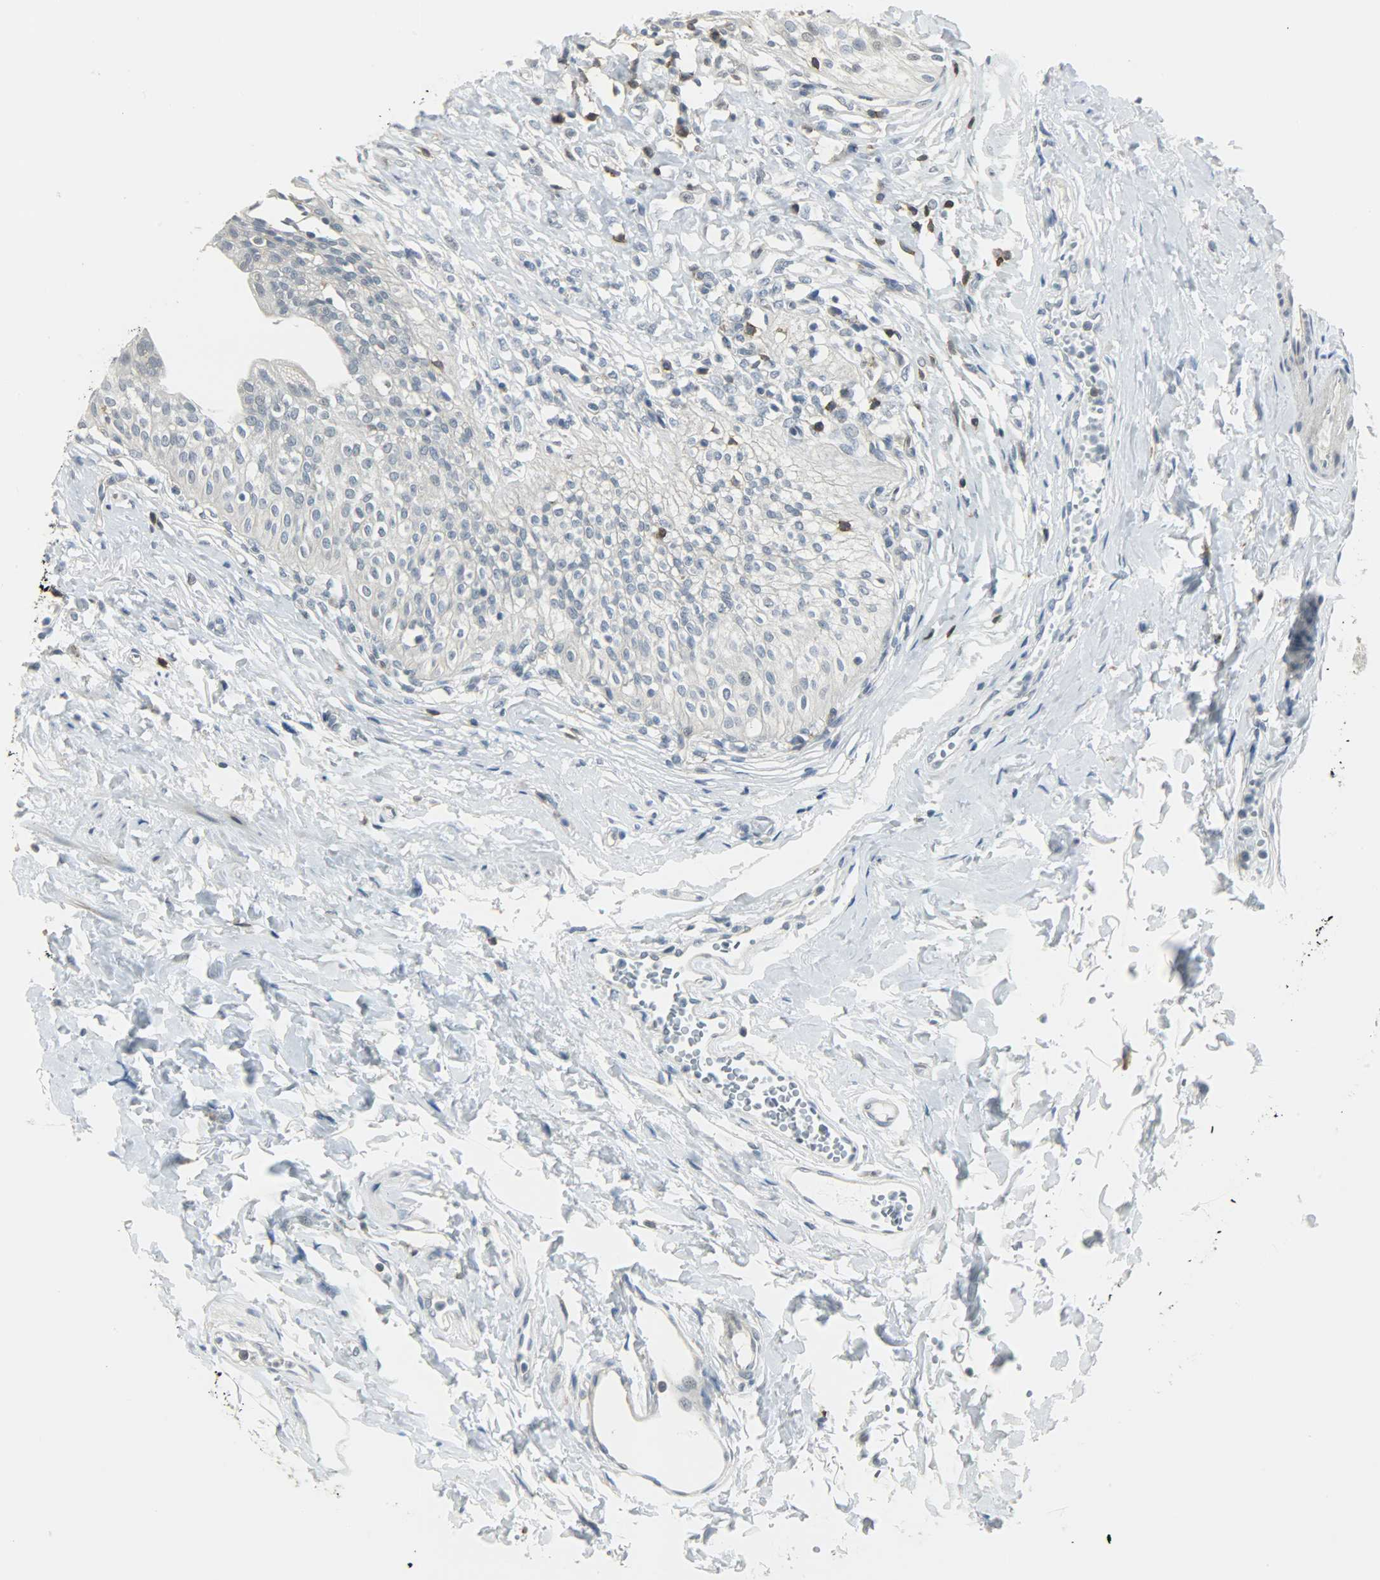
{"staining": {"intensity": "strong", "quantity": "<25%", "location": "cytoplasmic/membranous"}, "tissue": "urinary bladder", "cell_type": "Urothelial cells", "image_type": "normal", "snomed": [{"axis": "morphology", "description": "Normal tissue, NOS"}, {"axis": "topography", "description": "Urinary bladder"}], "caption": "Human urinary bladder stained for a protein (brown) exhibits strong cytoplasmic/membranous positive expression in about <25% of urothelial cells.", "gene": "CD4", "patient": {"sex": "female", "age": 80}}